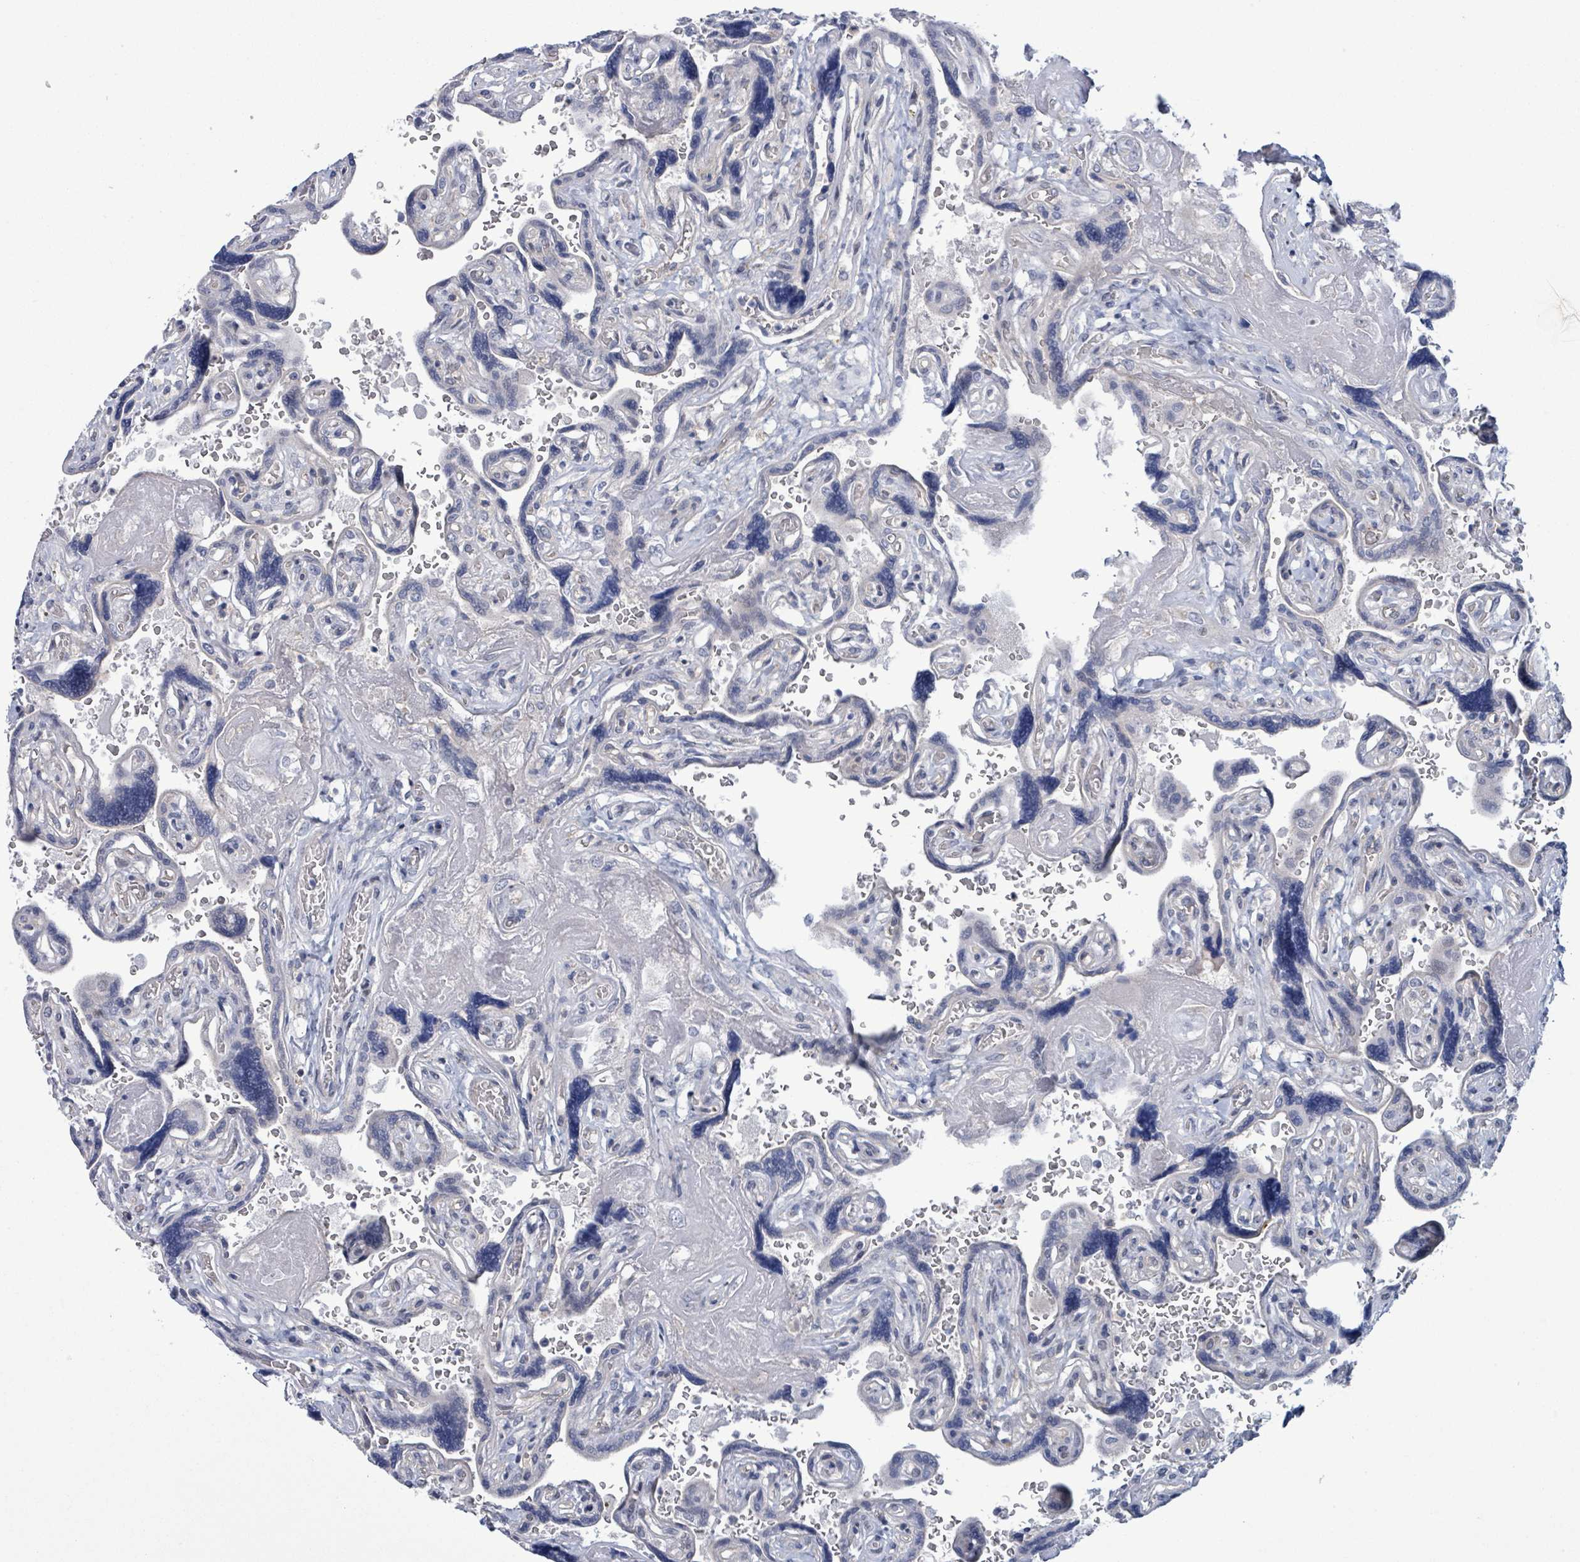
{"staining": {"intensity": "negative", "quantity": "none", "location": "none"}, "tissue": "placenta", "cell_type": "Decidual cells", "image_type": "normal", "snomed": [{"axis": "morphology", "description": "Normal tissue, NOS"}, {"axis": "topography", "description": "Placenta"}], "caption": "This is an immunohistochemistry (IHC) micrograph of unremarkable human placenta. There is no positivity in decidual cells.", "gene": "C9orf152", "patient": {"sex": "female", "age": 32}}